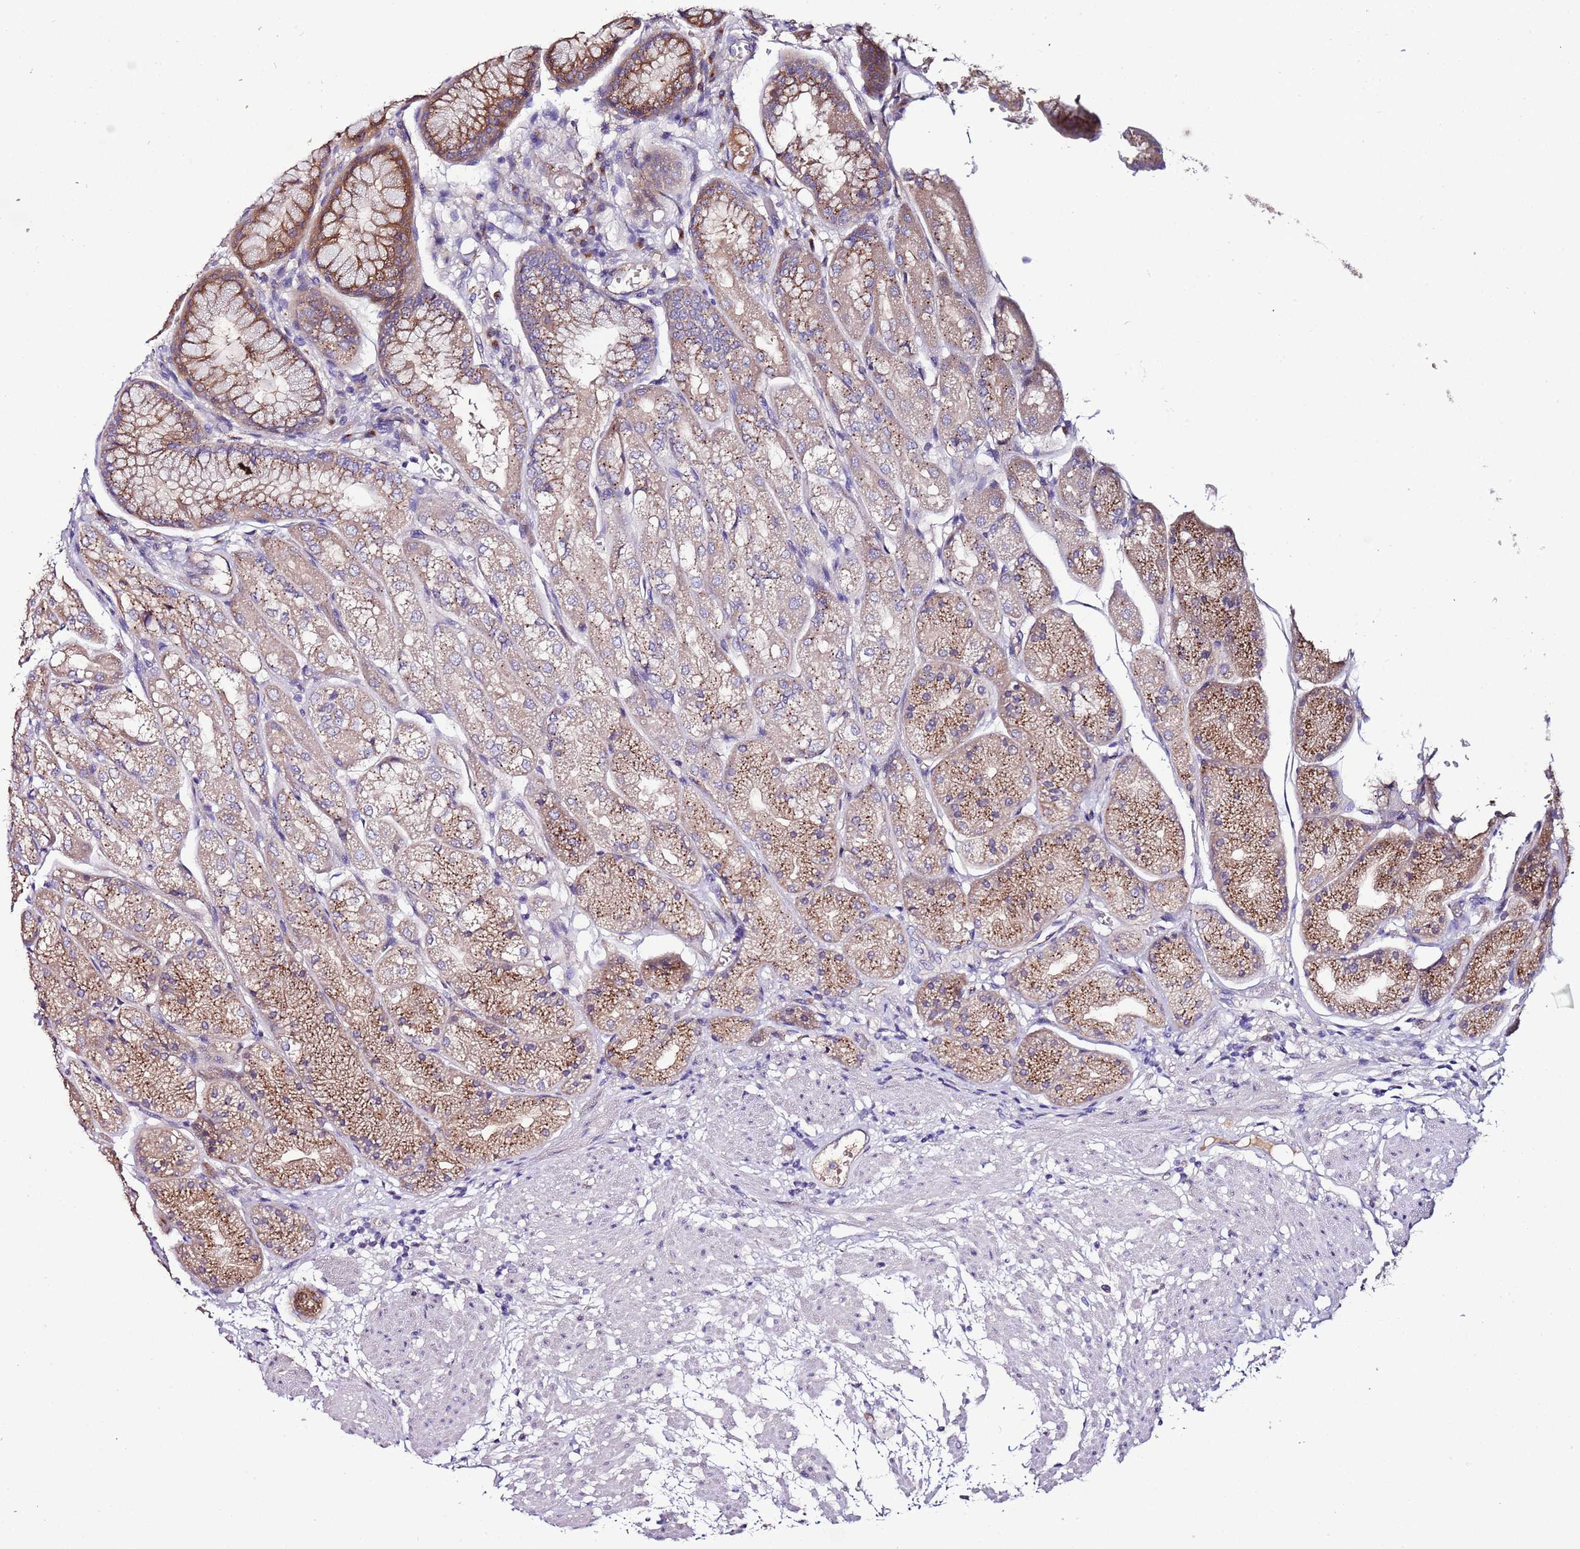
{"staining": {"intensity": "moderate", "quantity": "25%-75%", "location": "cytoplasmic/membranous"}, "tissue": "stomach", "cell_type": "Glandular cells", "image_type": "normal", "snomed": [{"axis": "morphology", "description": "Normal tissue, NOS"}, {"axis": "topography", "description": "Stomach, upper"}], "caption": "Brown immunohistochemical staining in benign human stomach shows moderate cytoplasmic/membranous staining in about 25%-75% of glandular cells. (DAB (3,3'-diaminobenzidine) = brown stain, brightfield microscopy at high magnification).", "gene": "FAM20A", "patient": {"sex": "male", "age": 72}}